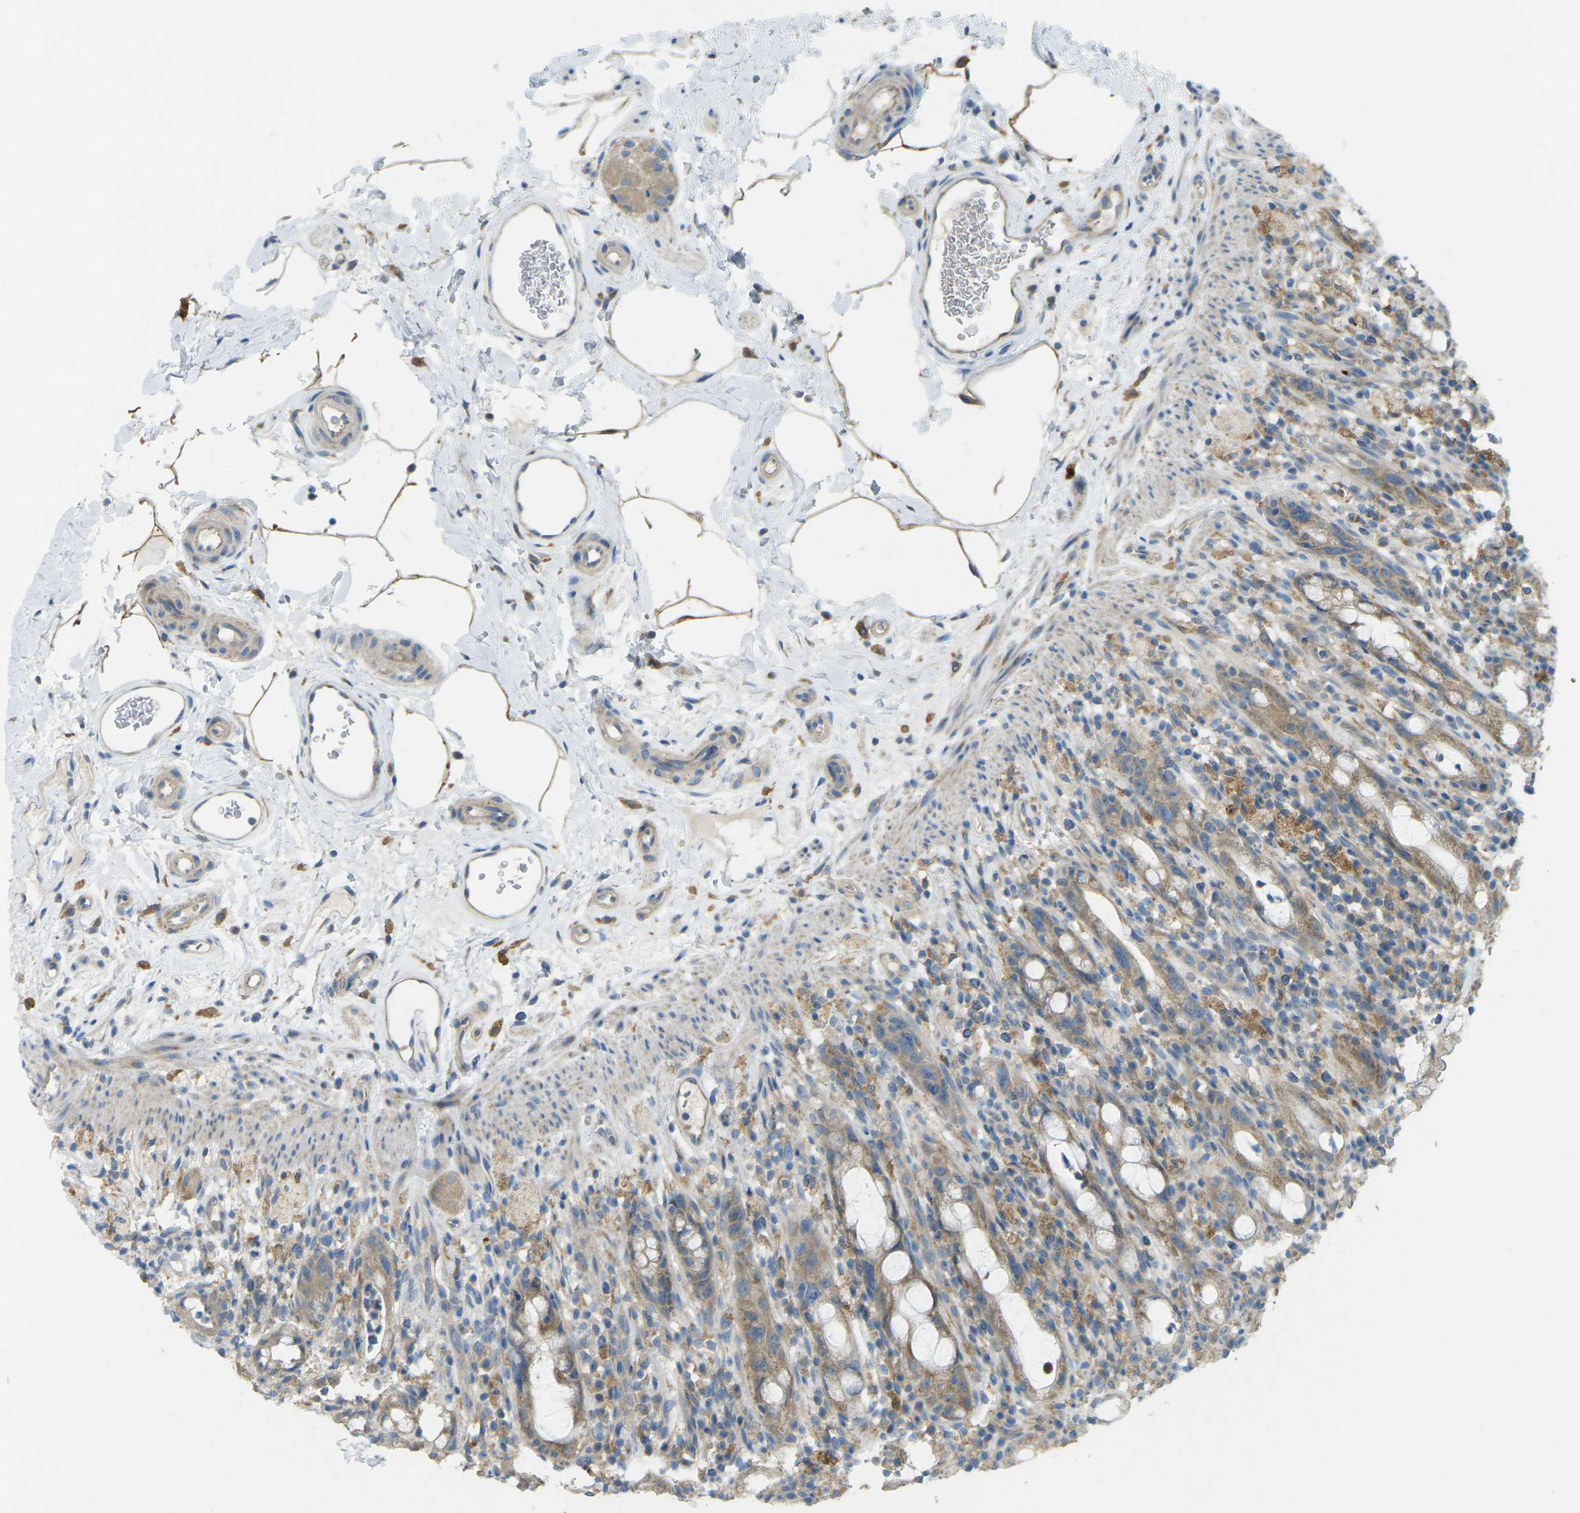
{"staining": {"intensity": "moderate", "quantity": ">75%", "location": "cytoplasmic/membranous"}, "tissue": "rectum", "cell_type": "Glandular cells", "image_type": "normal", "snomed": [{"axis": "morphology", "description": "Normal tissue, NOS"}, {"axis": "topography", "description": "Rectum"}], "caption": "Immunohistochemistry (IHC) histopathology image of unremarkable rectum stained for a protein (brown), which exhibits medium levels of moderate cytoplasmic/membranous staining in about >75% of glandular cells.", "gene": "MYLK4", "patient": {"sex": "male", "age": 44}}